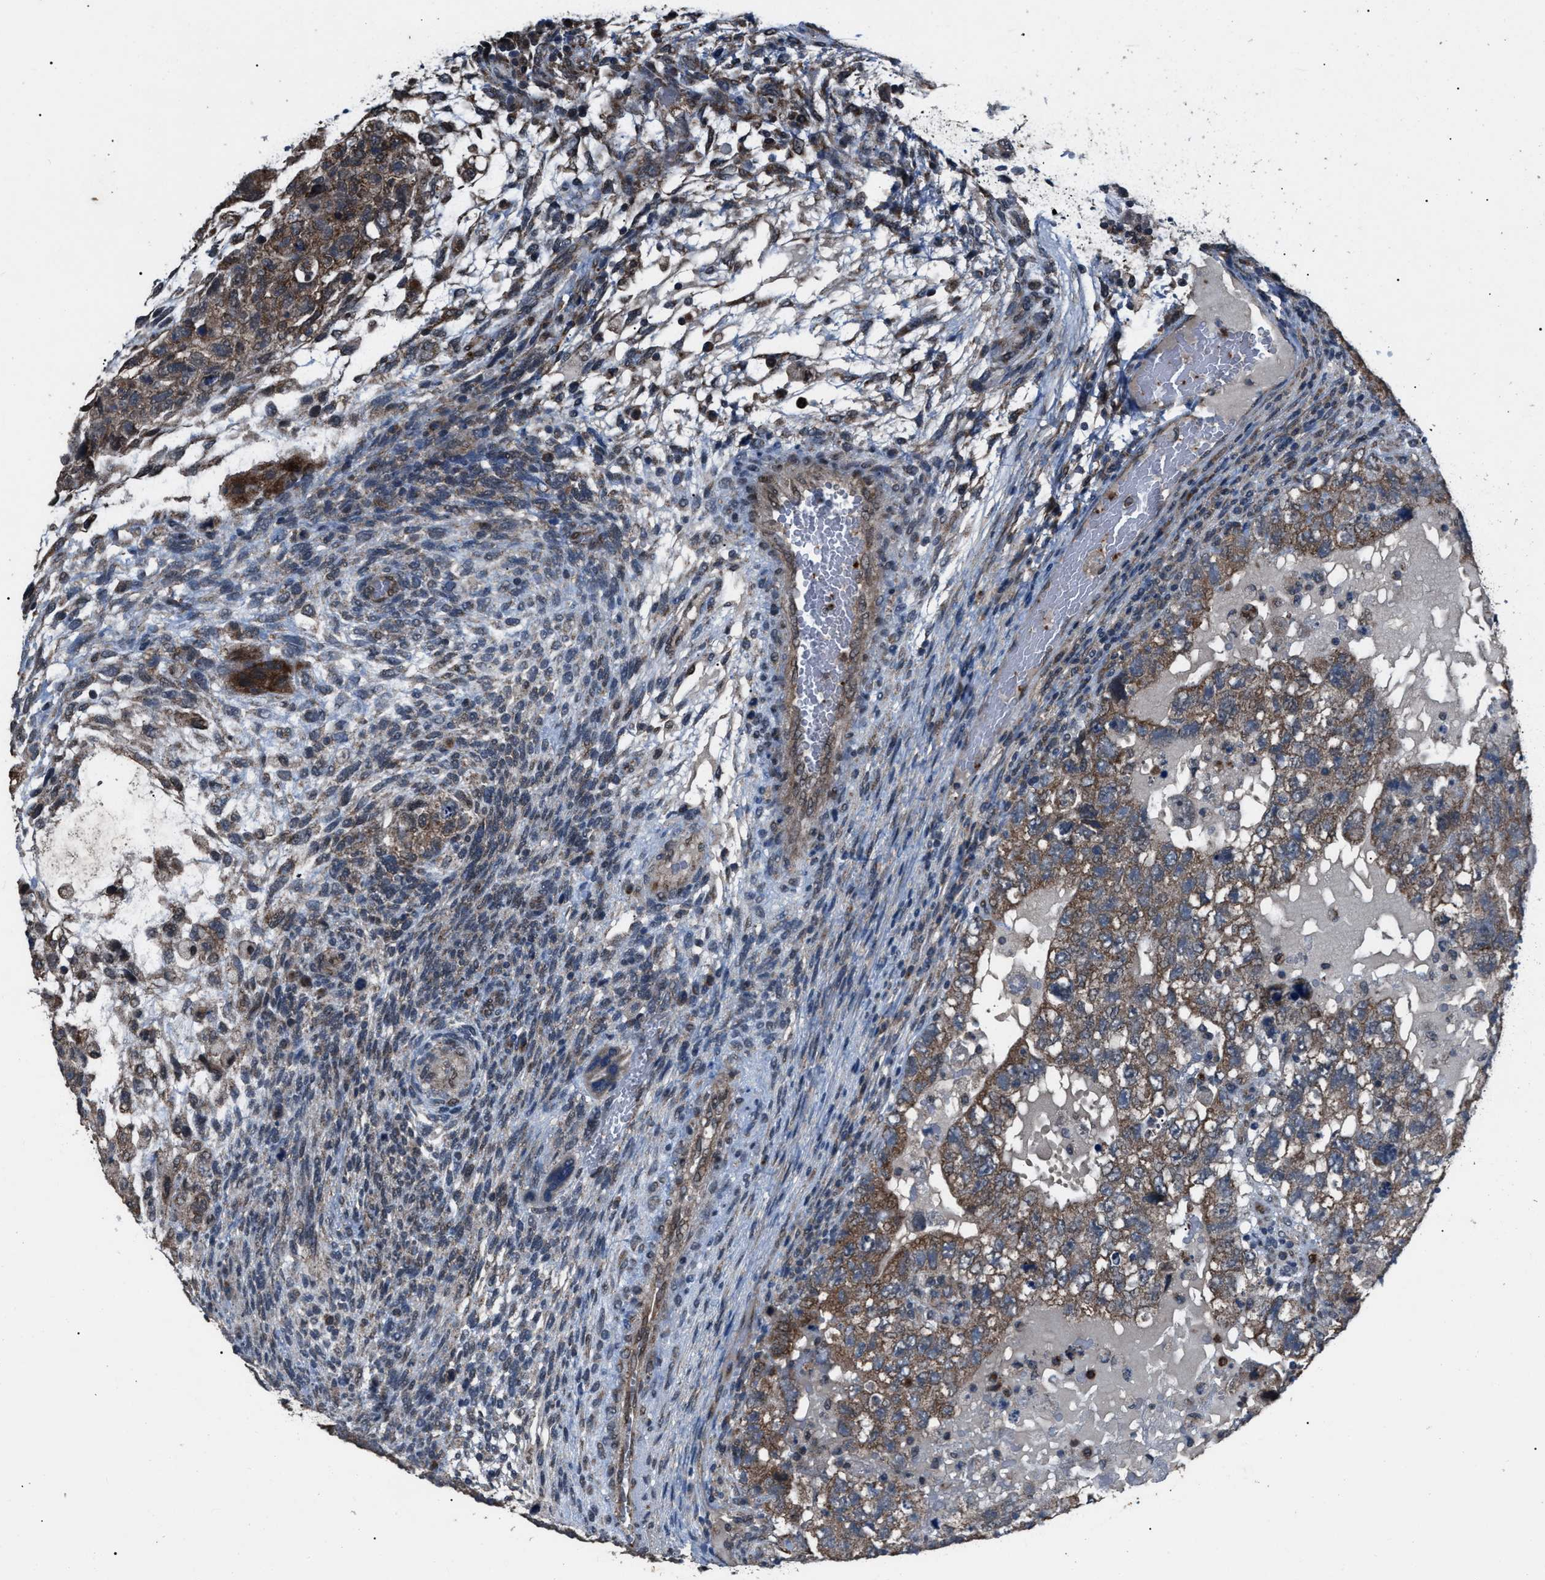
{"staining": {"intensity": "moderate", "quantity": "25%-75%", "location": "cytoplasmic/membranous"}, "tissue": "testis cancer", "cell_type": "Tumor cells", "image_type": "cancer", "snomed": [{"axis": "morphology", "description": "Carcinoma, Embryonal, NOS"}, {"axis": "topography", "description": "Testis"}], "caption": "Testis cancer stained for a protein shows moderate cytoplasmic/membranous positivity in tumor cells. The staining was performed using DAB to visualize the protein expression in brown, while the nuclei were stained in blue with hematoxylin (Magnification: 20x).", "gene": "ZFAND2A", "patient": {"sex": "male", "age": 36}}